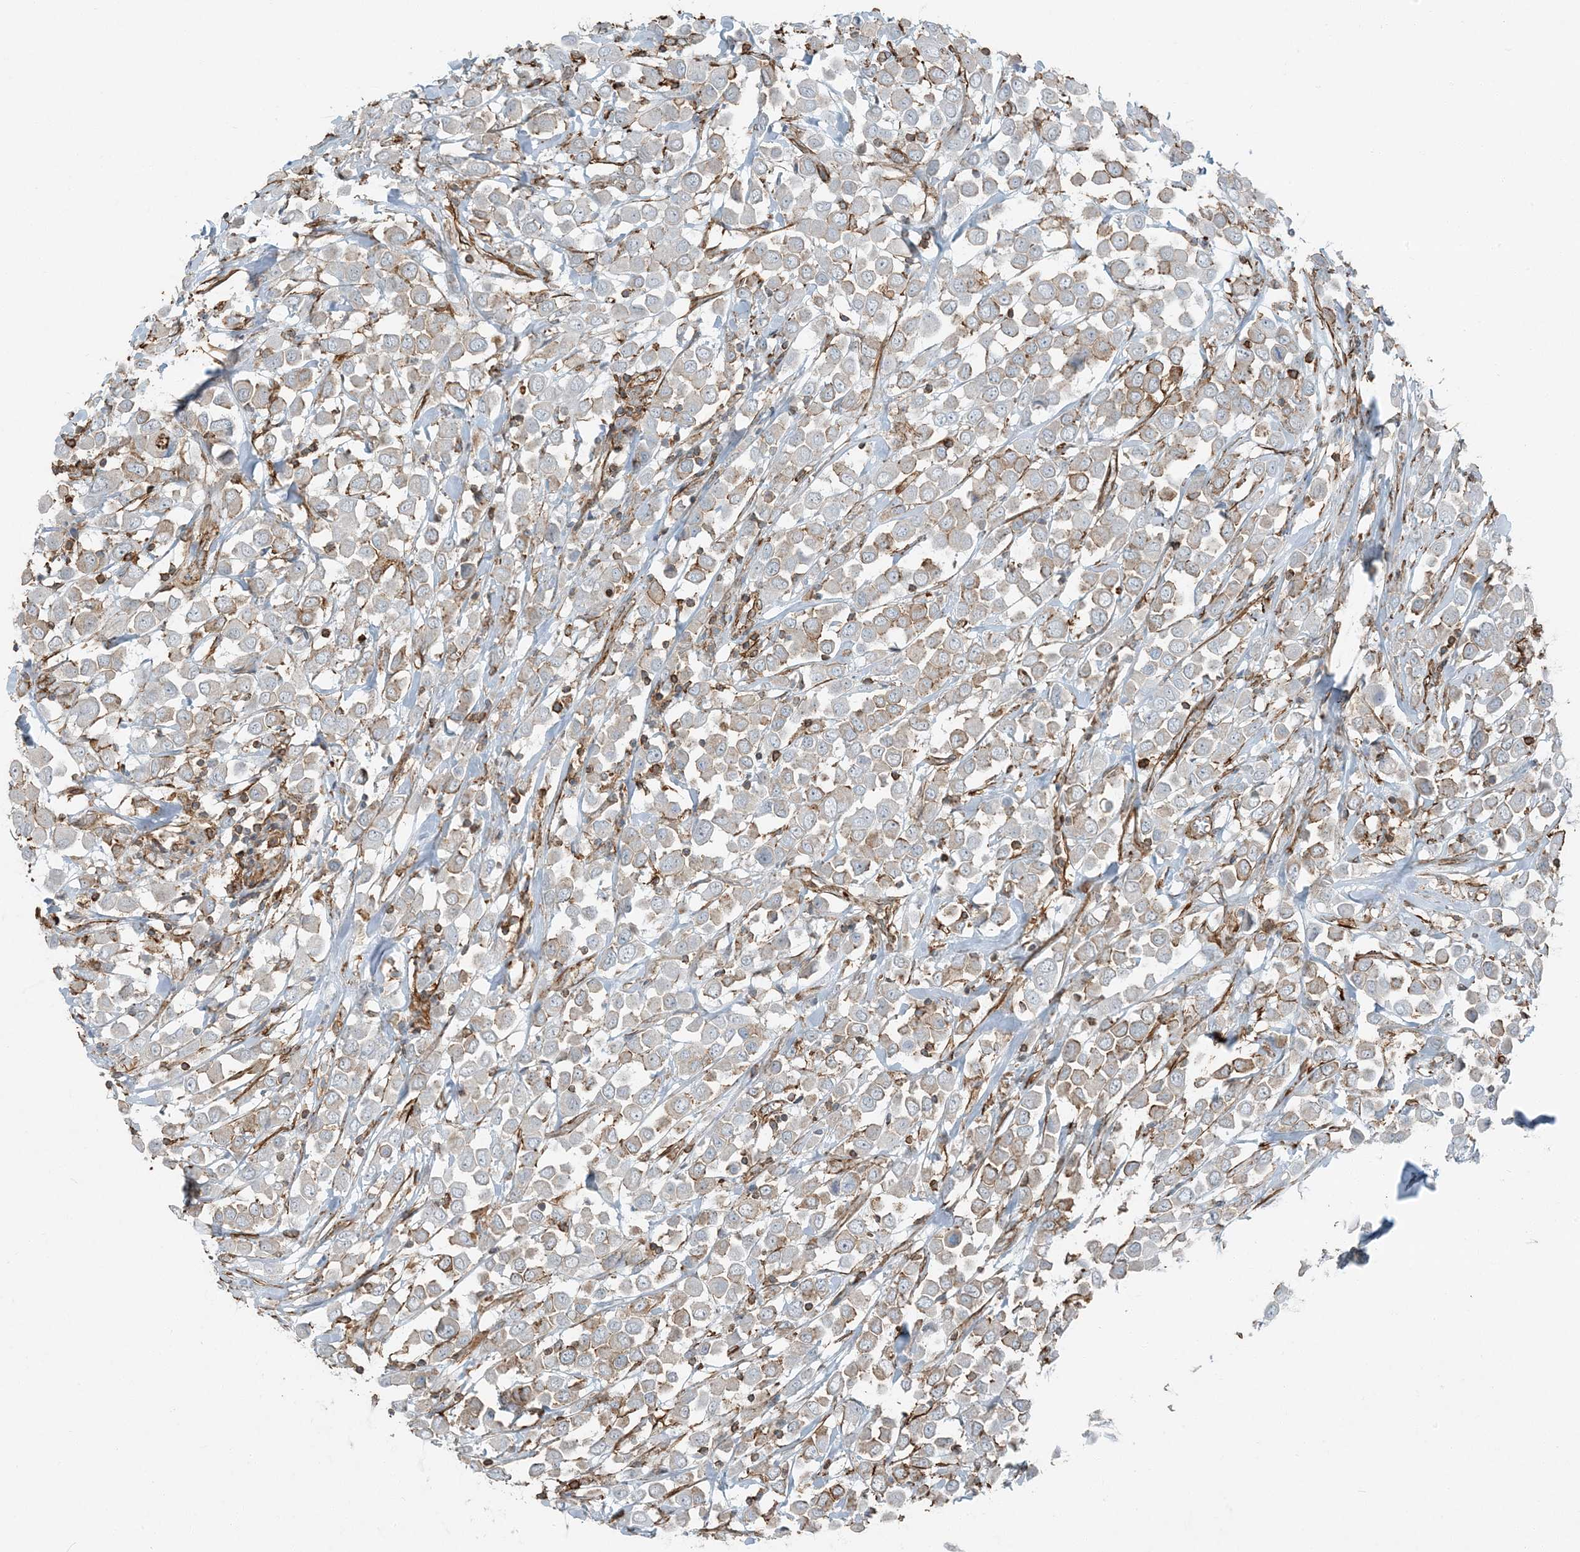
{"staining": {"intensity": "negative", "quantity": "none", "location": "none"}, "tissue": "breast cancer", "cell_type": "Tumor cells", "image_type": "cancer", "snomed": [{"axis": "morphology", "description": "Duct carcinoma"}, {"axis": "topography", "description": "Breast"}], "caption": "Human intraductal carcinoma (breast) stained for a protein using IHC exhibits no staining in tumor cells.", "gene": "APOBEC3C", "patient": {"sex": "female", "age": 61}}